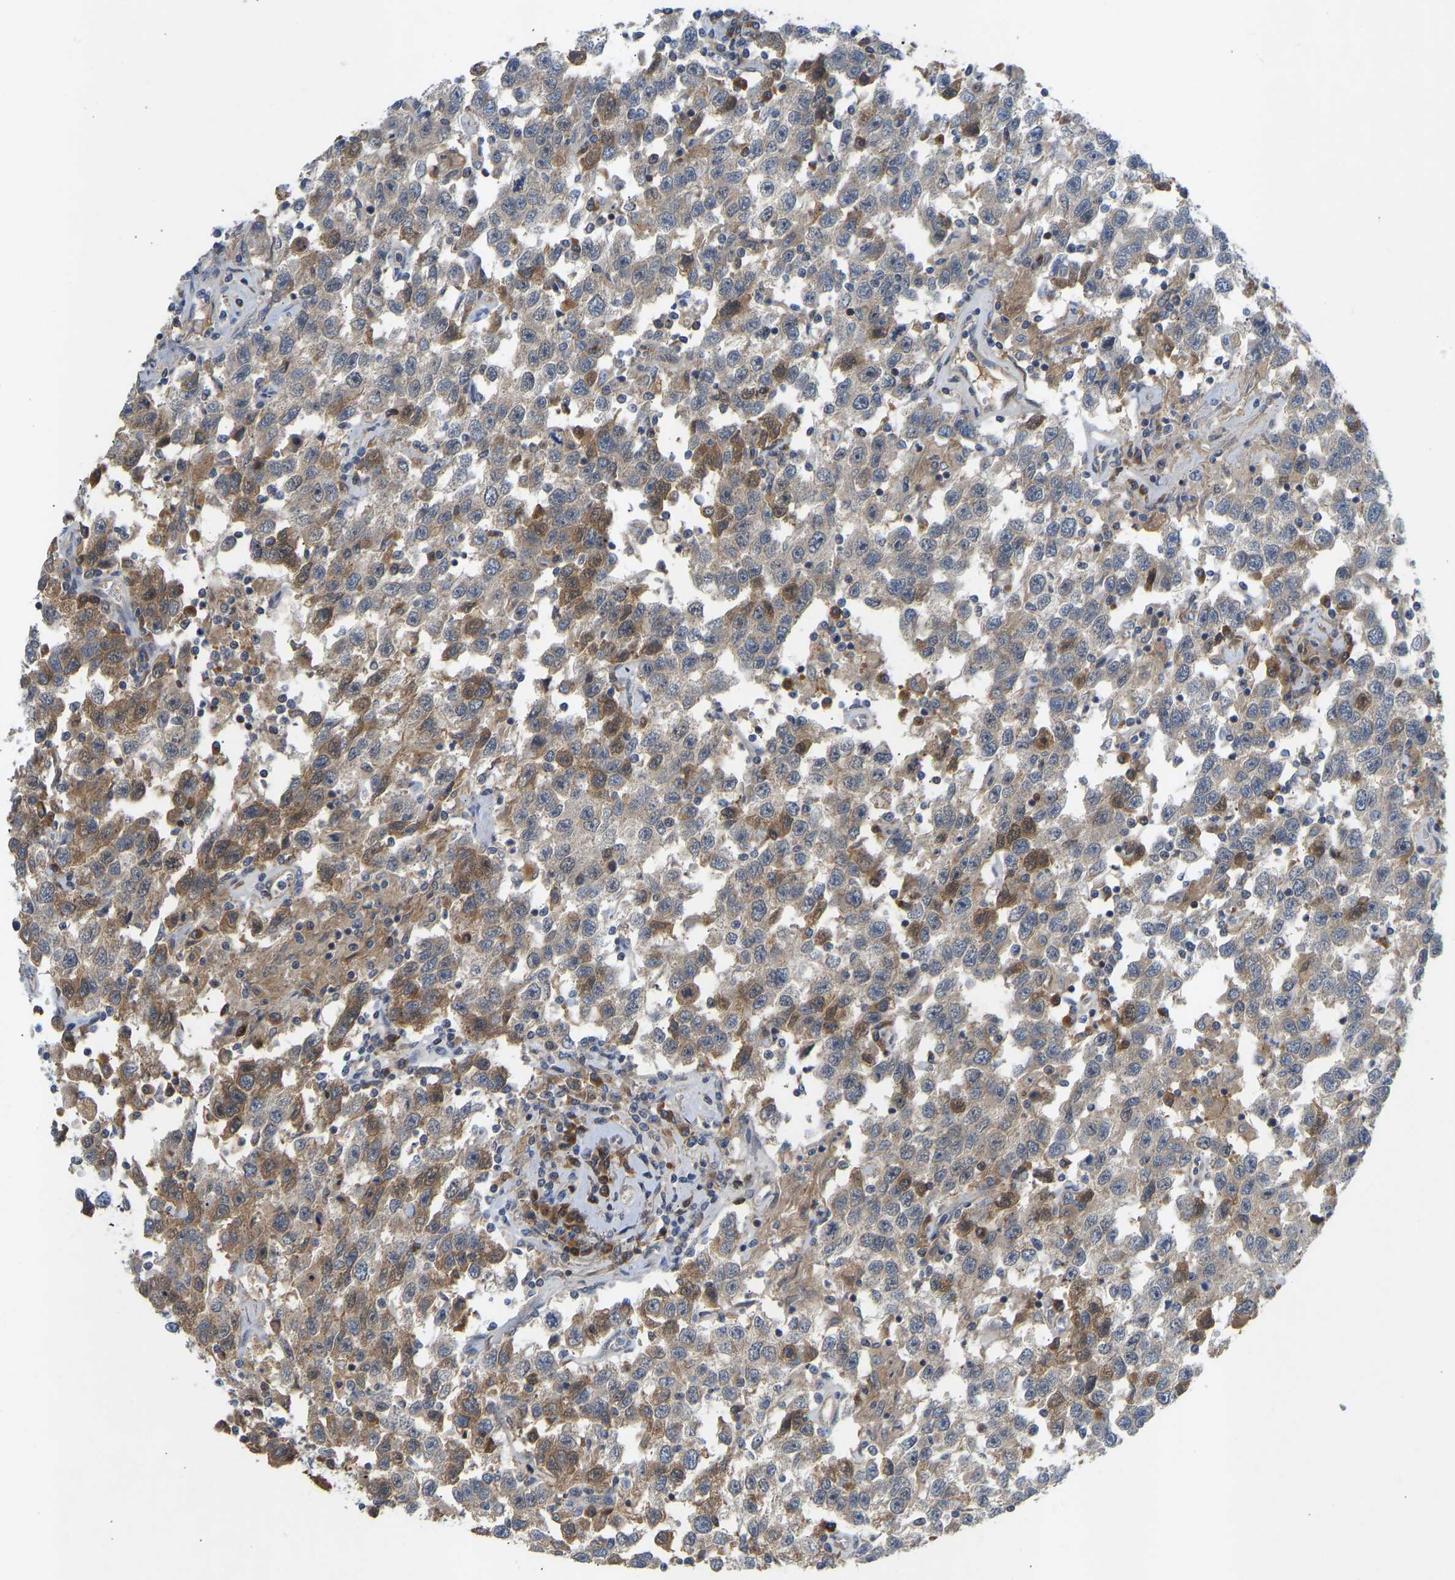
{"staining": {"intensity": "moderate", "quantity": ">75%", "location": "cytoplasmic/membranous"}, "tissue": "testis cancer", "cell_type": "Tumor cells", "image_type": "cancer", "snomed": [{"axis": "morphology", "description": "Seminoma, NOS"}, {"axis": "topography", "description": "Testis"}], "caption": "Immunohistochemical staining of human testis cancer (seminoma) exhibits medium levels of moderate cytoplasmic/membranous expression in about >75% of tumor cells.", "gene": "ZNF251", "patient": {"sex": "male", "age": 41}}